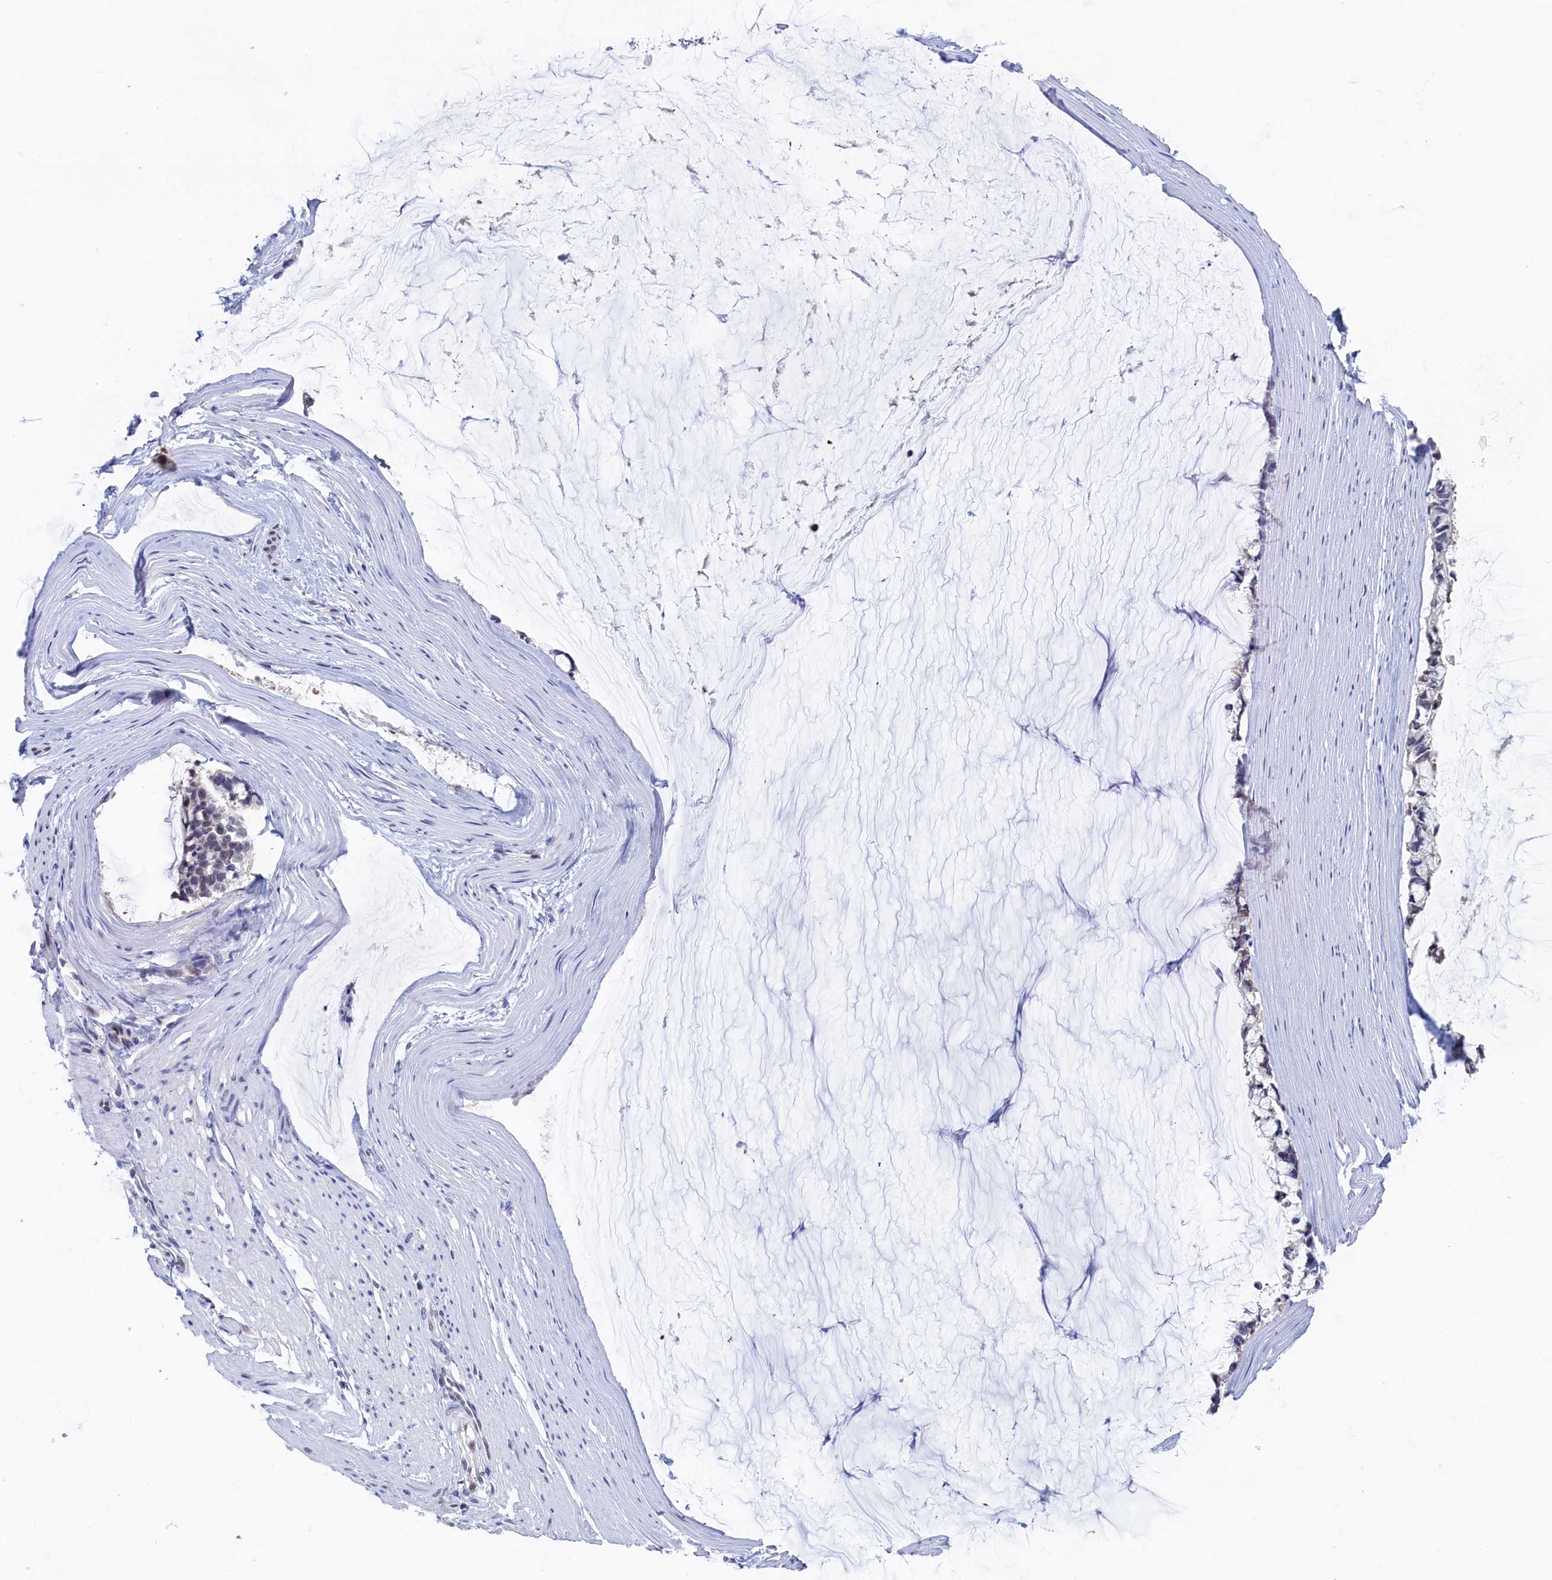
{"staining": {"intensity": "negative", "quantity": "none", "location": "none"}, "tissue": "ovarian cancer", "cell_type": "Tumor cells", "image_type": "cancer", "snomed": [{"axis": "morphology", "description": "Cystadenocarcinoma, mucinous, NOS"}, {"axis": "topography", "description": "Ovary"}], "caption": "DAB (3,3'-diaminobenzidine) immunohistochemical staining of ovarian mucinous cystadenocarcinoma reveals no significant staining in tumor cells.", "gene": "MOSPD3", "patient": {"sex": "female", "age": 39}}